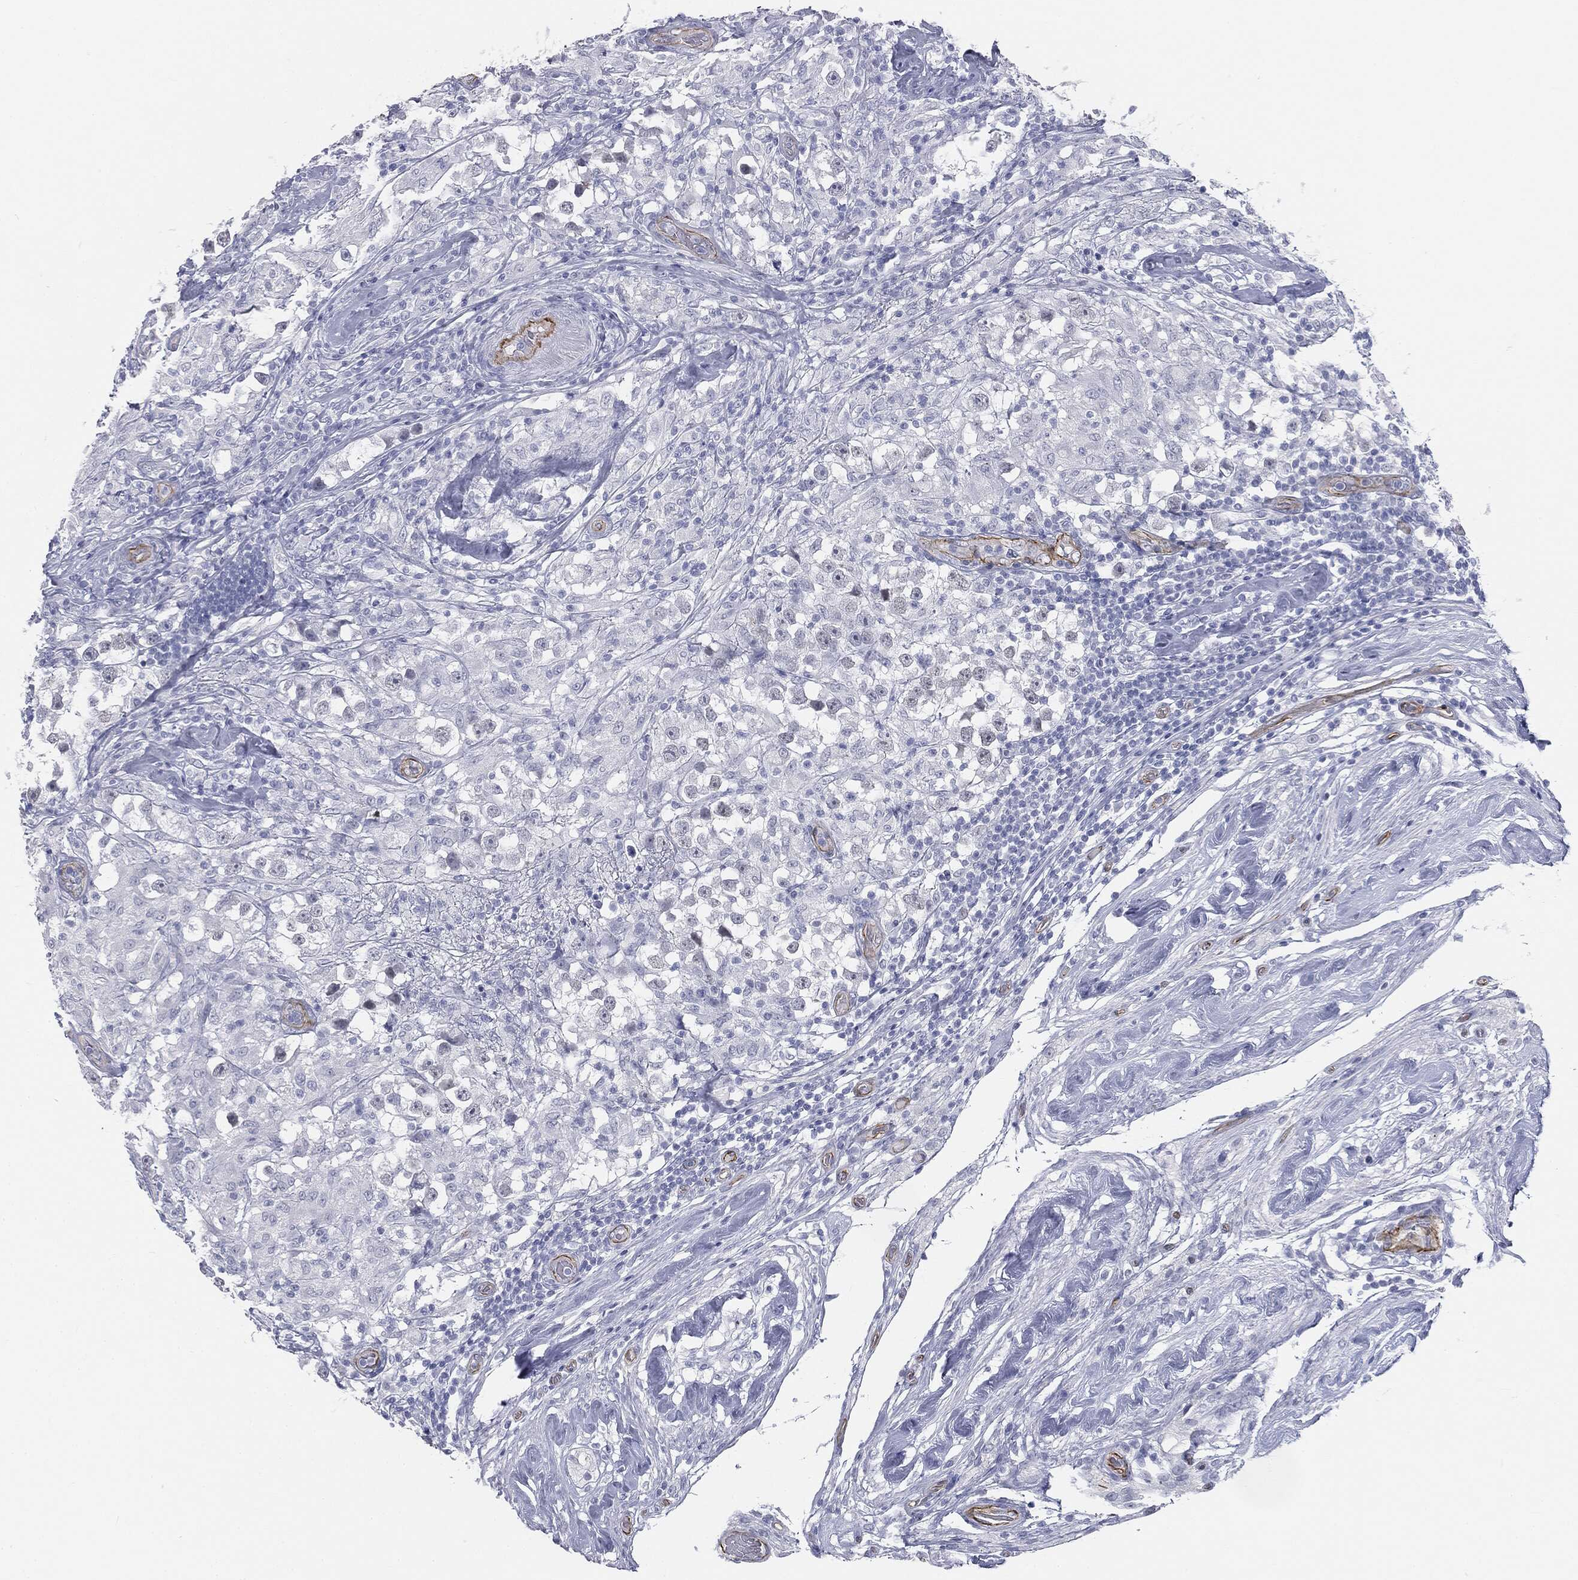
{"staining": {"intensity": "negative", "quantity": "none", "location": "none"}, "tissue": "testis cancer", "cell_type": "Tumor cells", "image_type": "cancer", "snomed": [{"axis": "morphology", "description": "Seminoma, NOS"}, {"axis": "topography", "description": "Testis"}], "caption": "Testis cancer was stained to show a protein in brown. There is no significant staining in tumor cells. The staining was performed using DAB (3,3'-diaminobenzidine) to visualize the protein expression in brown, while the nuclei were stained in blue with hematoxylin (Magnification: 20x).", "gene": "MUC5AC", "patient": {"sex": "male", "age": 46}}